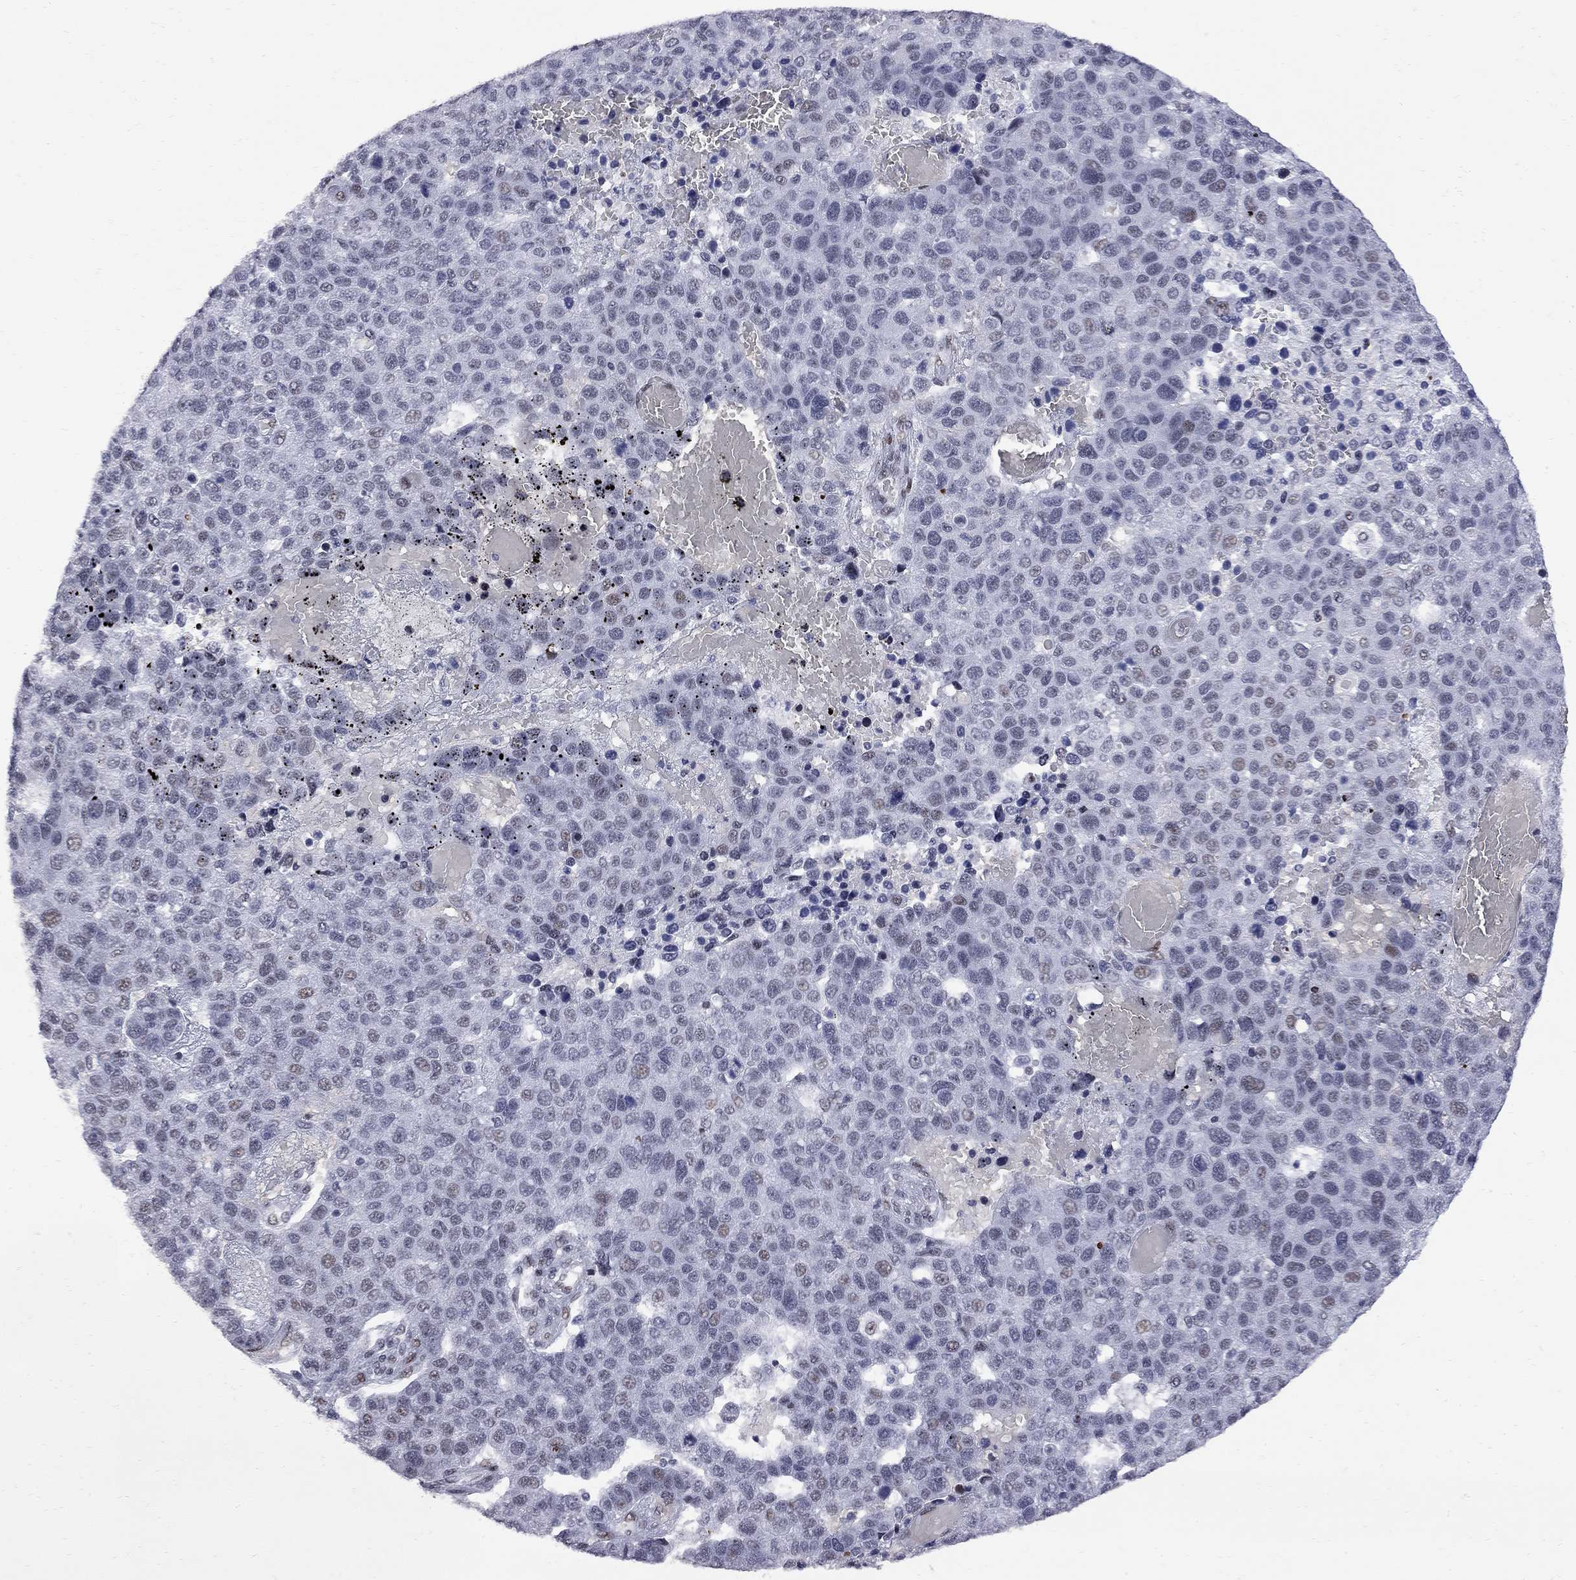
{"staining": {"intensity": "weak", "quantity": "<25%", "location": "nuclear"}, "tissue": "pancreatic cancer", "cell_type": "Tumor cells", "image_type": "cancer", "snomed": [{"axis": "morphology", "description": "Adenocarcinoma, NOS"}, {"axis": "topography", "description": "Pancreas"}], "caption": "The micrograph reveals no staining of tumor cells in adenocarcinoma (pancreatic).", "gene": "ZBTB47", "patient": {"sex": "female", "age": 61}}